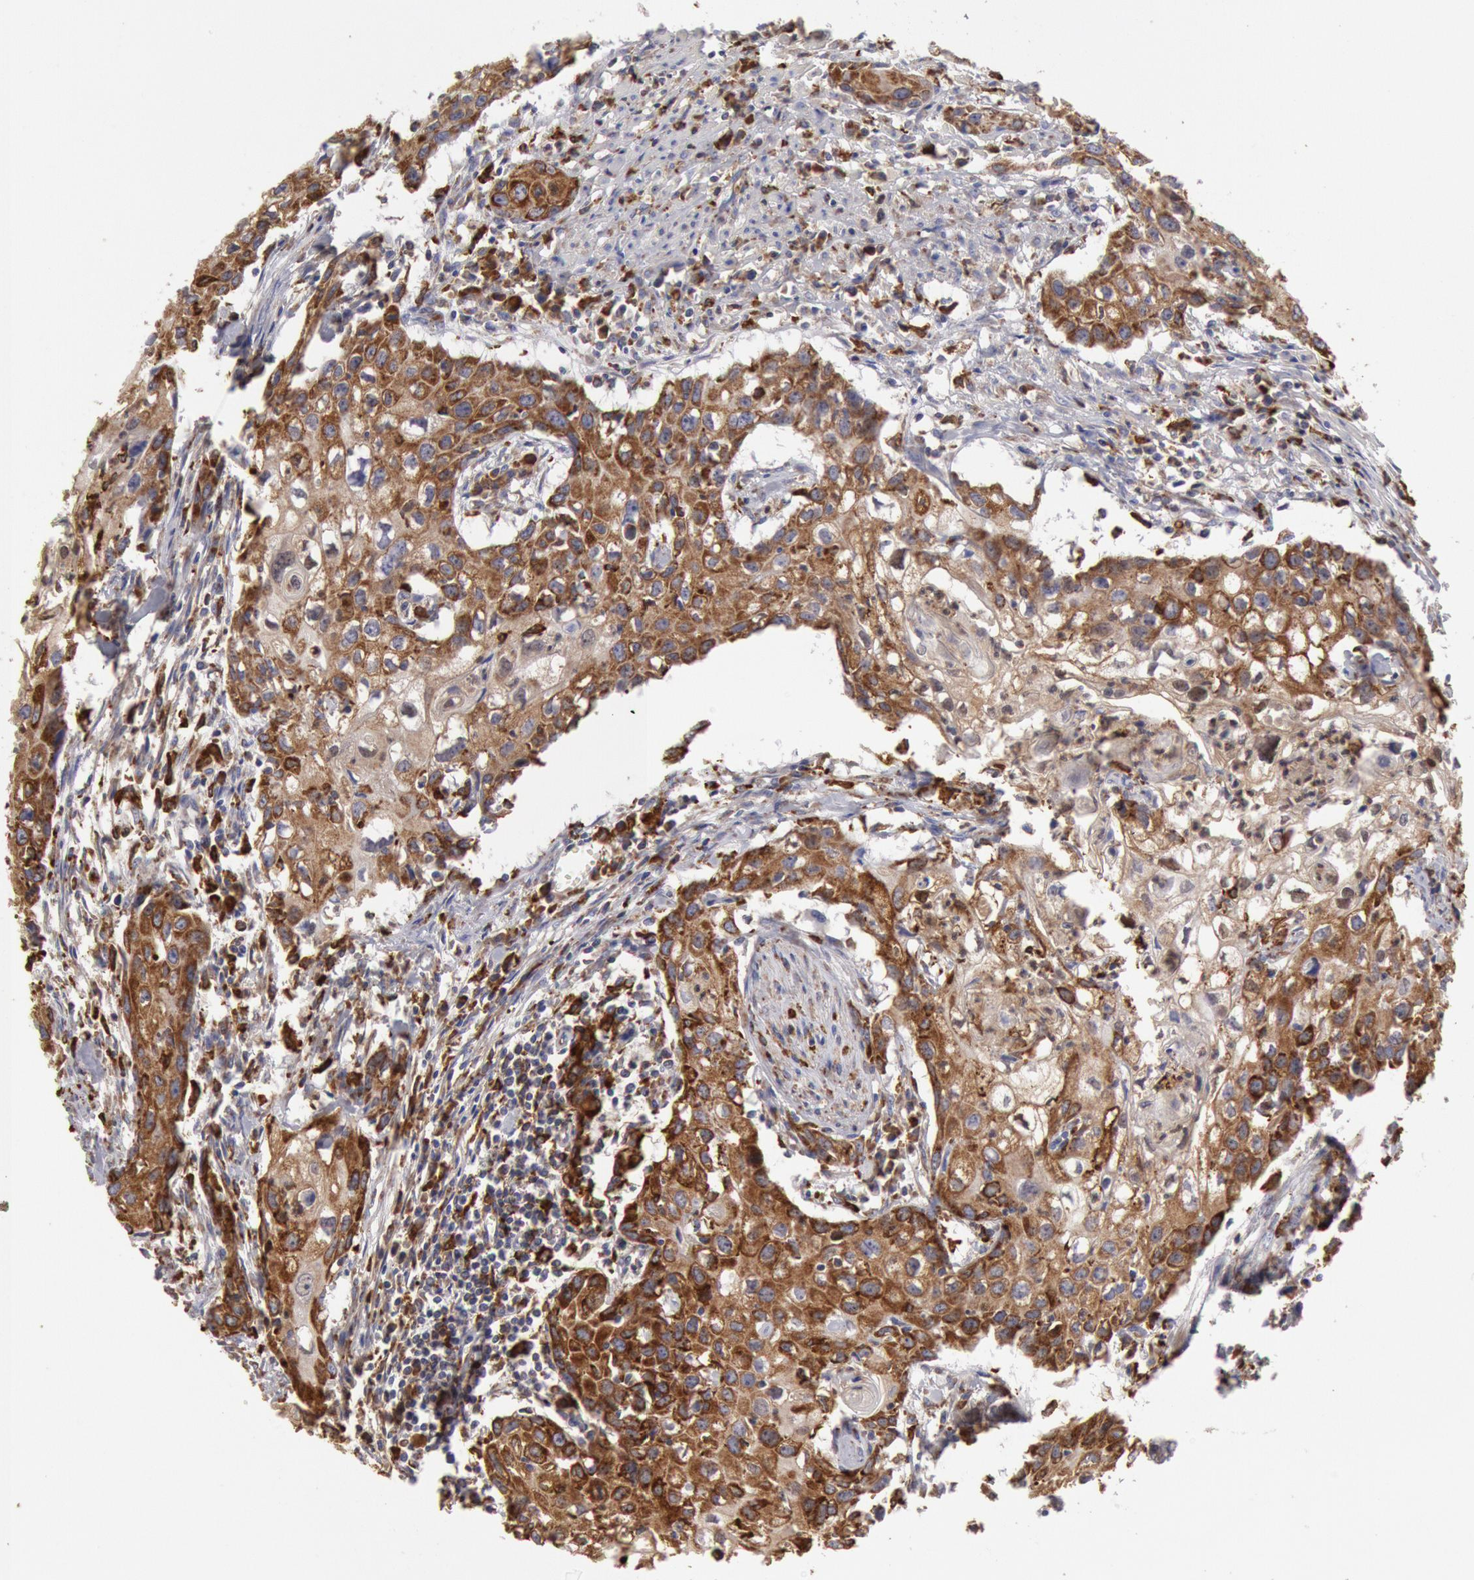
{"staining": {"intensity": "moderate", "quantity": ">75%", "location": "cytoplasmic/membranous"}, "tissue": "urothelial cancer", "cell_type": "Tumor cells", "image_type": "cancer", "snomed": [{"axis": "morphology", "description": "Urothelial carcinoma, High grade"}, {"axis": "topography", "description": "Urinary bladder"}], "caption": "Urothelial cancer tissue displays moderate cytoplasmic/membranous positivity in about >75% of tumor cells, visualized by immunohistochemistry.", "gene": "ERP44", "patient": {"sex": "male", "age": 54}}